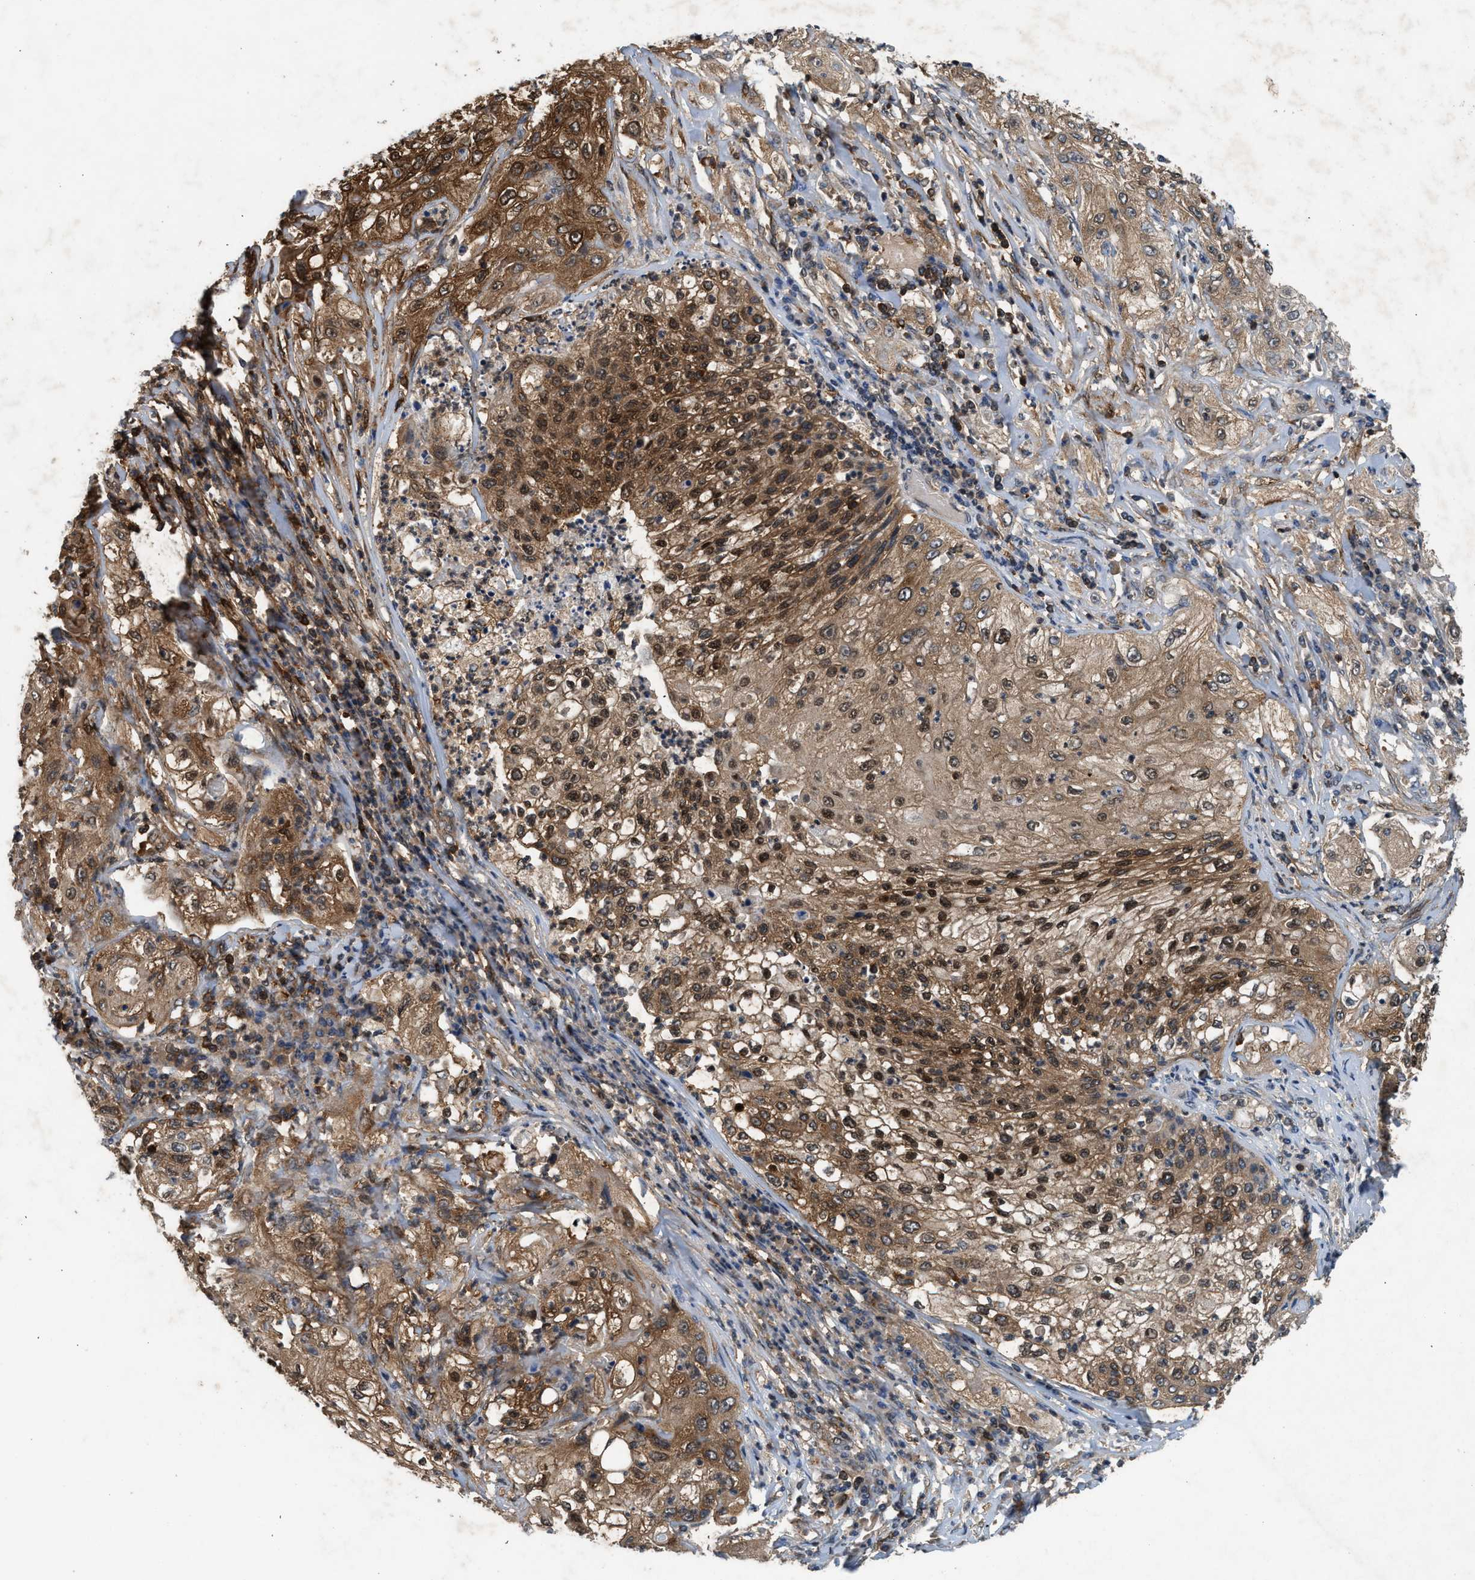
{"staining": {"intensity": "moderate", "quantity": ">75%", "location": "cytoplasmic/membranous,nuclear"}, "tissue": "lung cancer", "cell_type": "Tumor cells", "image_type": "cancer", "snomed": [{"axis": "morphology", "description": "Inflammation, NOS"}, {"axis": "morphology", "description": "Squamous cell carcinoma, NOS"}, {"axis": "topography", "description": "Lymph node"}, {"axis": "topography", "description": "Soft tissue"}, {"axis": "topography", "description": "Lung"}], "caption": "IHC (DAB) staining of human lung squamous cell carcinoma shows moderate cytoplasmic/membranous and nuclear protein expression in approximately >75% of tumor cells.", "gene": "OXSR1", "patient": {"sex": "male", "age": 66}}